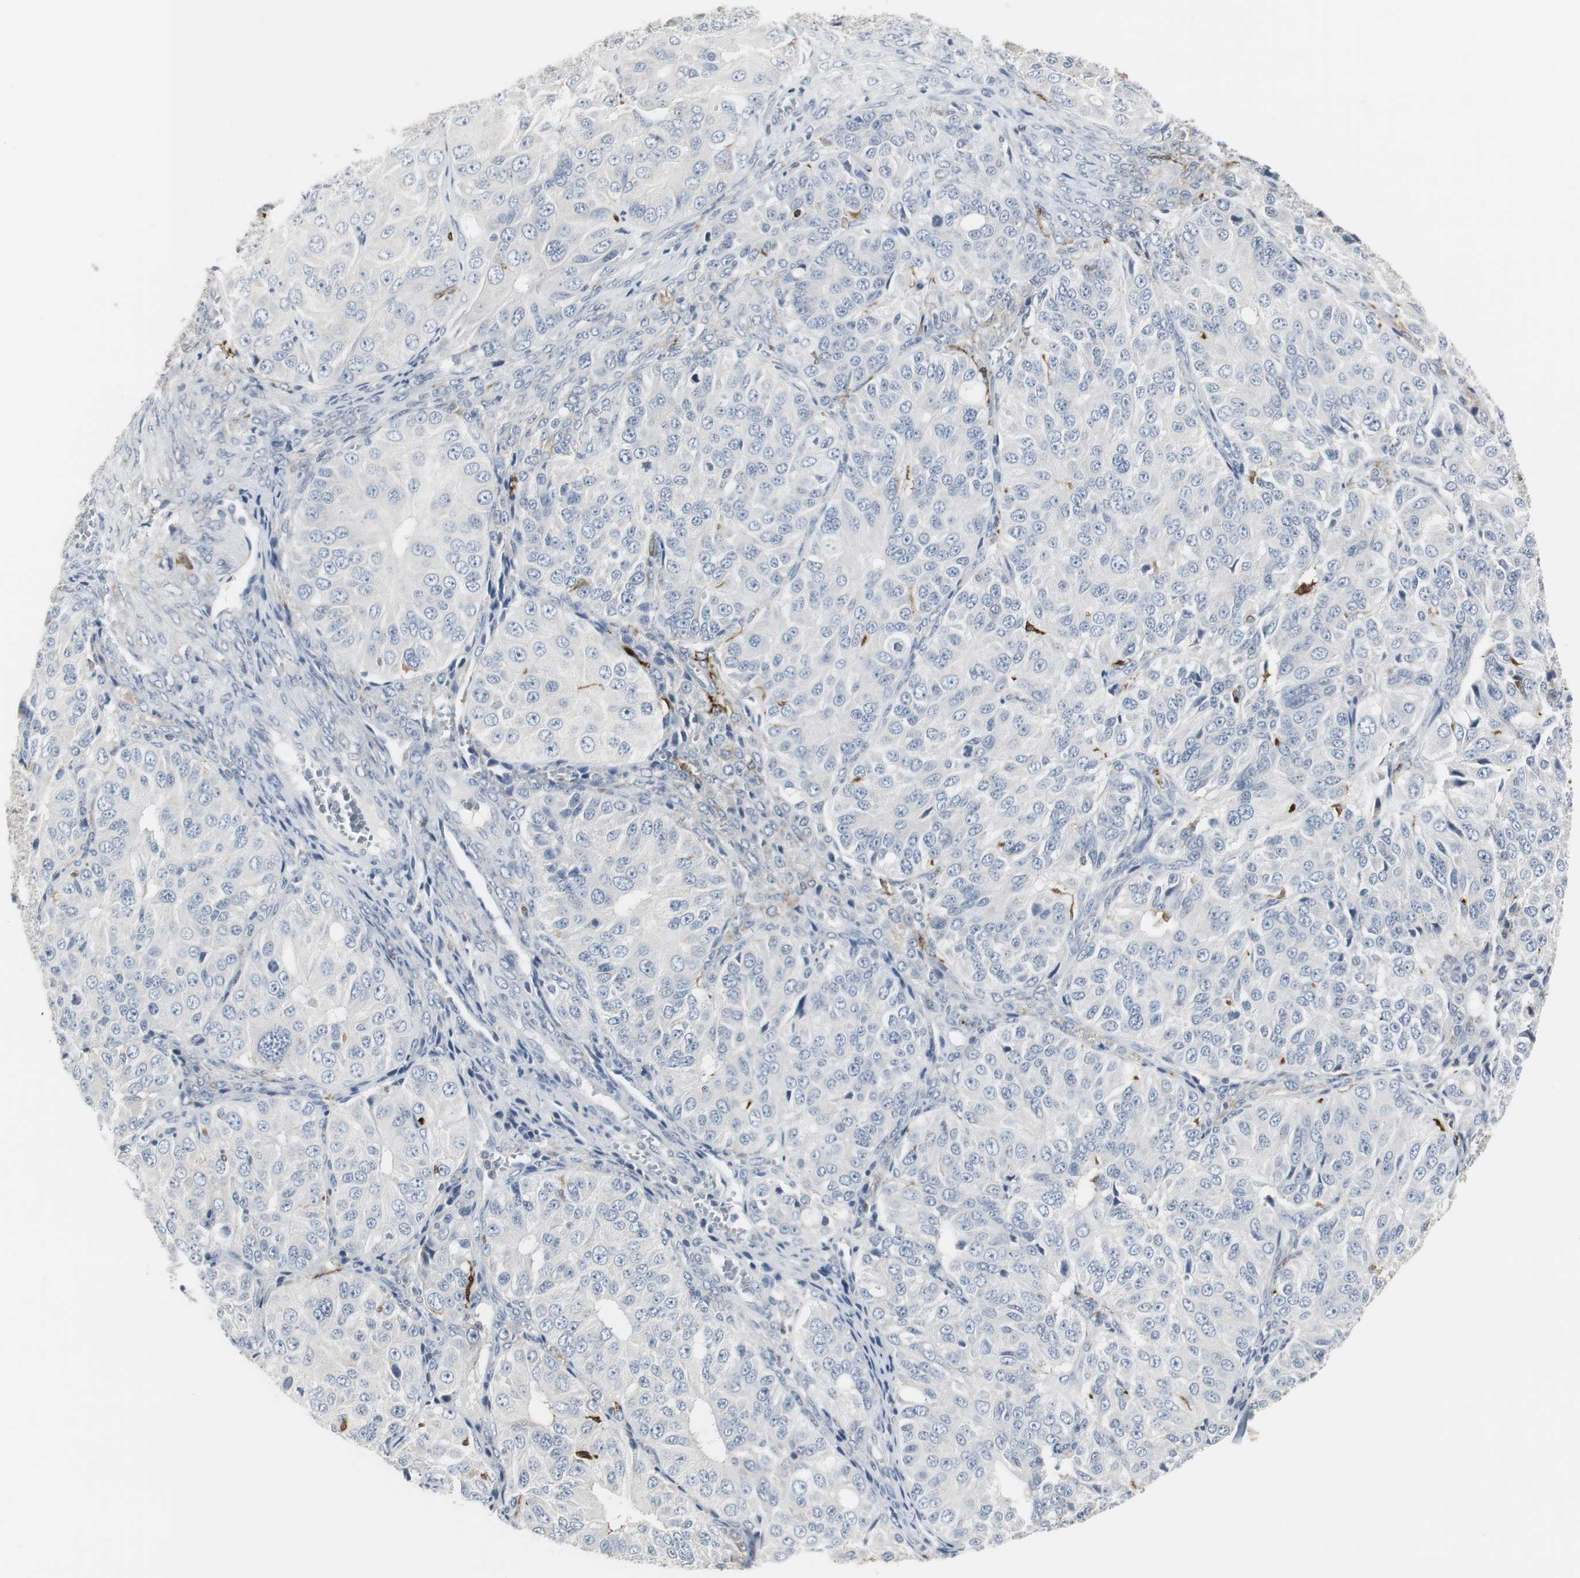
{"staining": {"intensity": "negative", "quantity": "none", "location": "none"}, "tissue": "ovarian cancer", "cell_type": "Tumor cells", "image_type": "cancer", "snomed": [{"axis": "morphology", "description": "Carcinoma, endometroid"}, {"axis": "topography", "description": "Ovary"}], "caption": "Immunohistochemistry histopathology image of human endometroid carcinoma (ovarian) stained for a protein (brown), which exhibits no staining in tumor cells.", "gene": "PI15", "patient": {"sex": "female", "age": 51}}